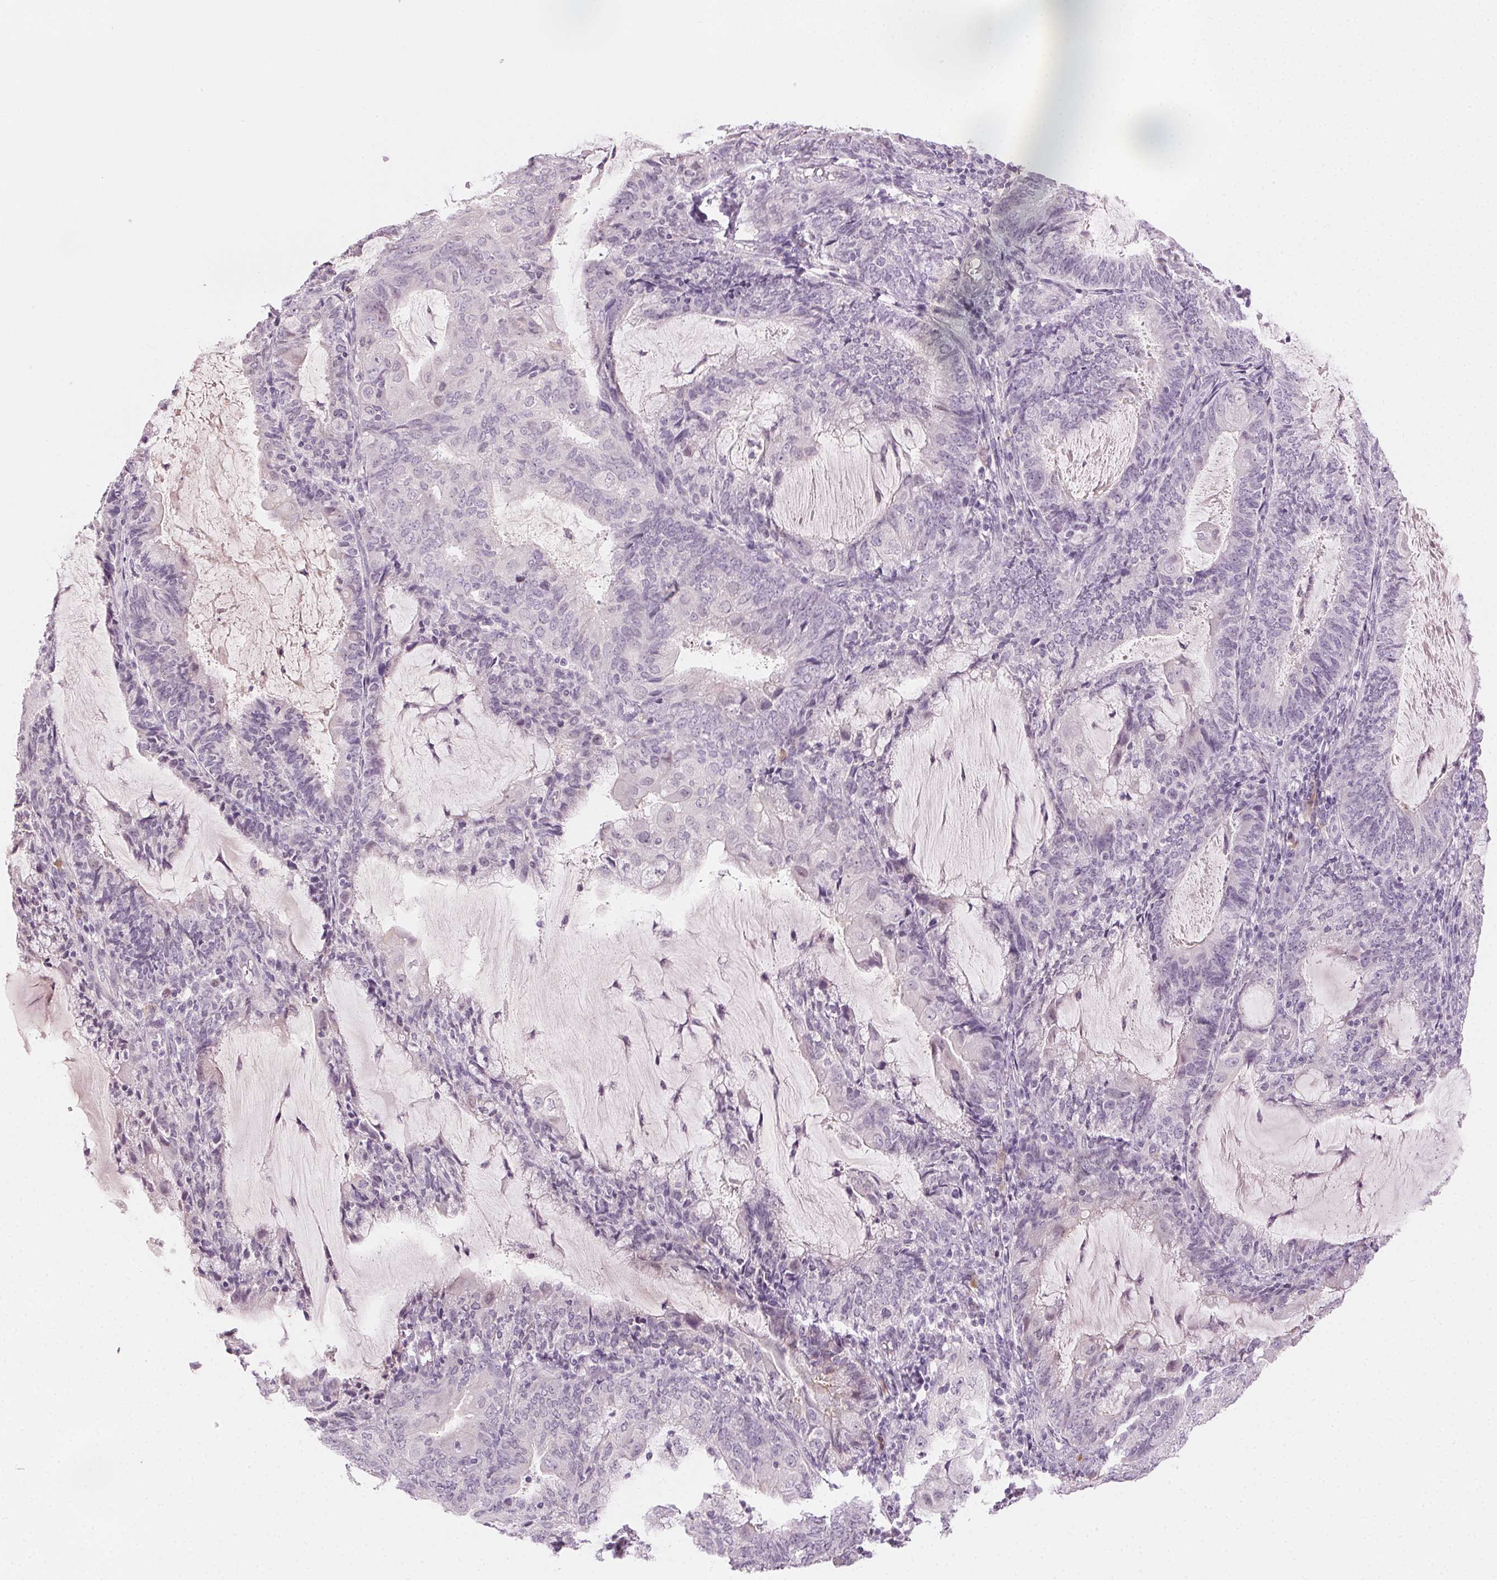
{"staining": {"intensity": "negative", "quantity": "none", "location": "none"}, "tissue": "endometrial cancer", "cell_type": "Tumor cells", "image_type": "cancer", "snomed": [{"axis": "morphology", "description": "Adenocarcinoma, NOS"}, {"axis": "topography", "description": "Endometrium"}], "caption": "DAB immunohistochemical staining of endometrial cancer exhibits no significant positivity in tumor cells.", "gene": "HSF5", "patient": {"sex": "female", "age": 81}}